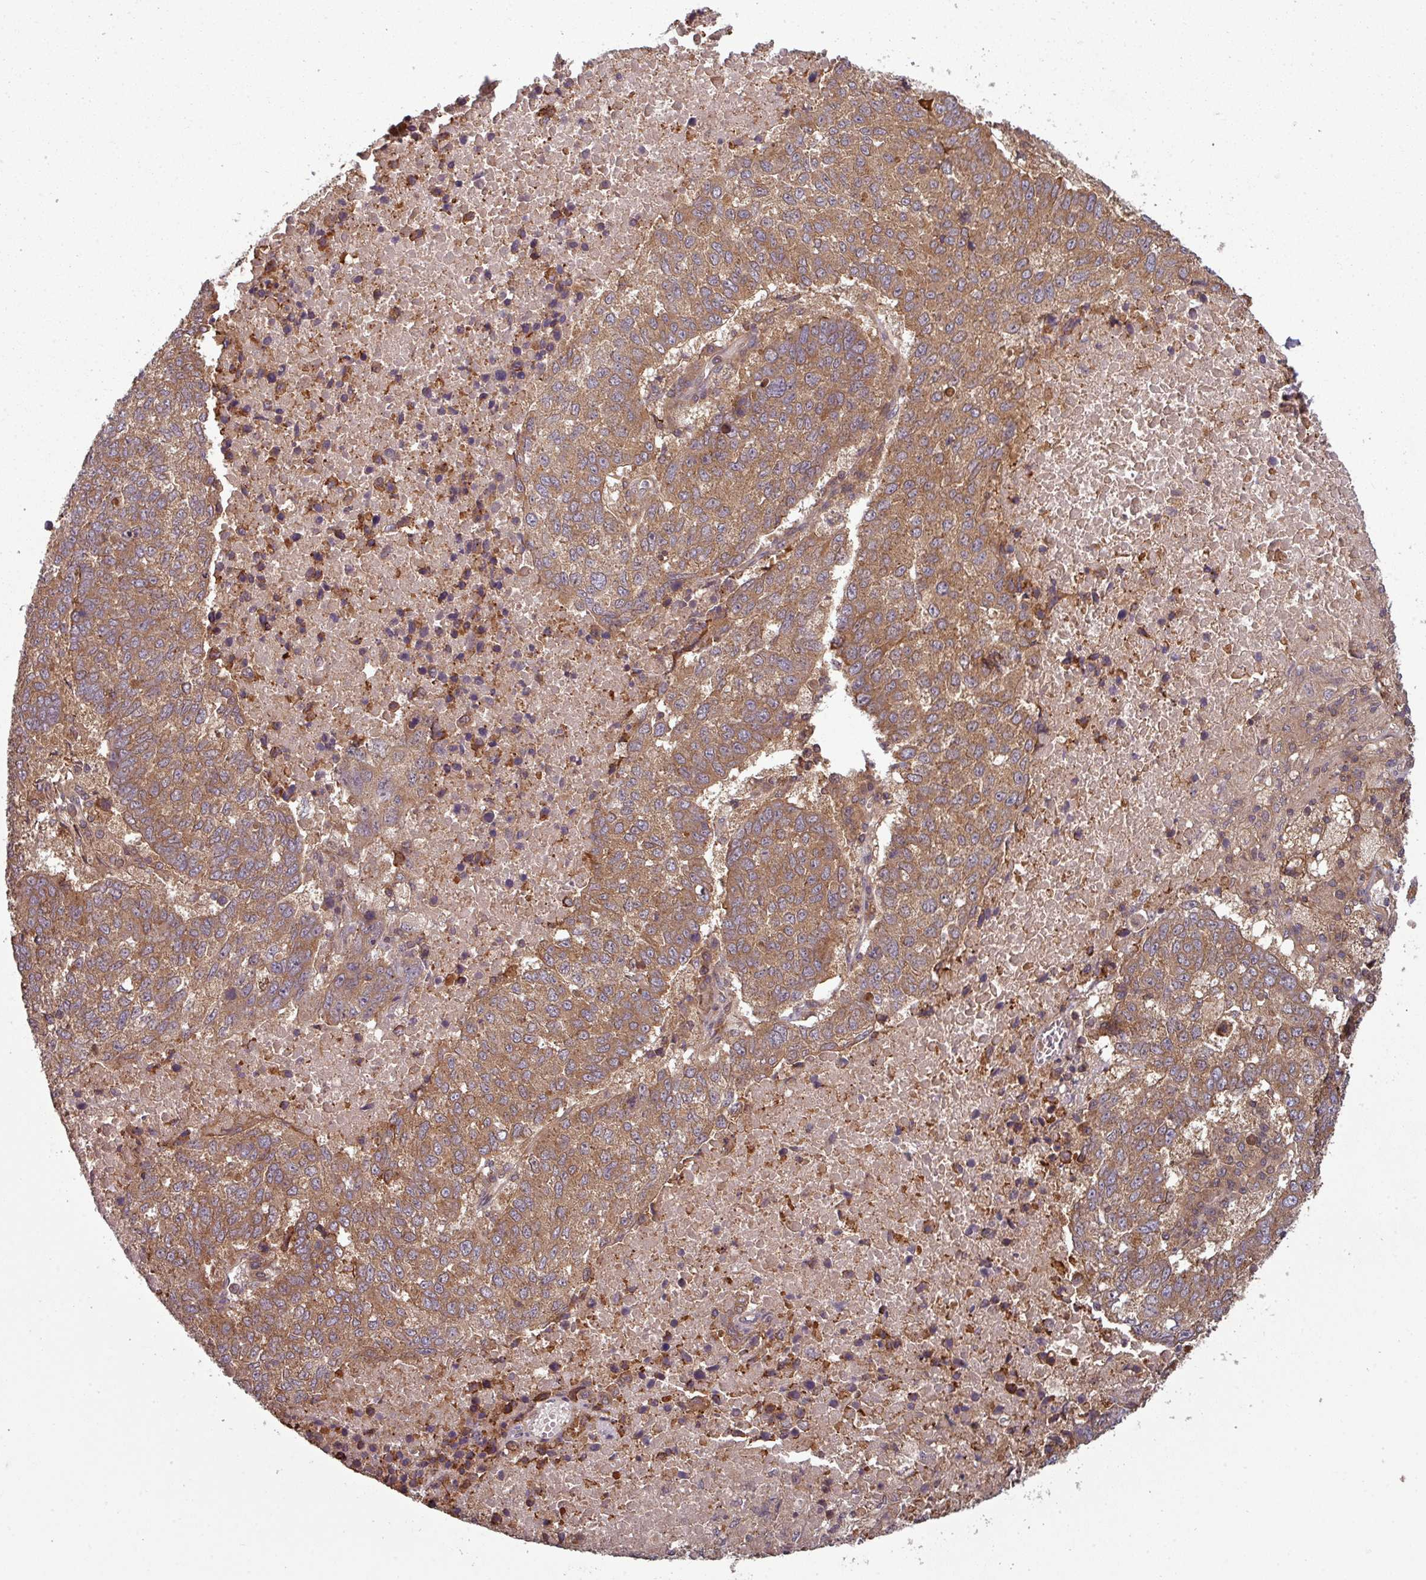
{"staining": {"intensity": "moderate", "quantity": ">75%", "location": "cytoplasmic/membranous"}, "tissue": "lung cancer", "cell_type": "Tumor cells", "image_type": "cancer", "snomed": [{"axis": "morphology", "description": "Squamous cell carcinoma, NOS"}, {"axis": "topography", "description": "Lung"}], "caption": "Protein staining shows moderate cytoplasmic/membranous expression in about >75% of tumor cells in lung squamous cell carcinoma.", "gene": "GSKIP", "patient": {"sex": "male", "age": 73}}